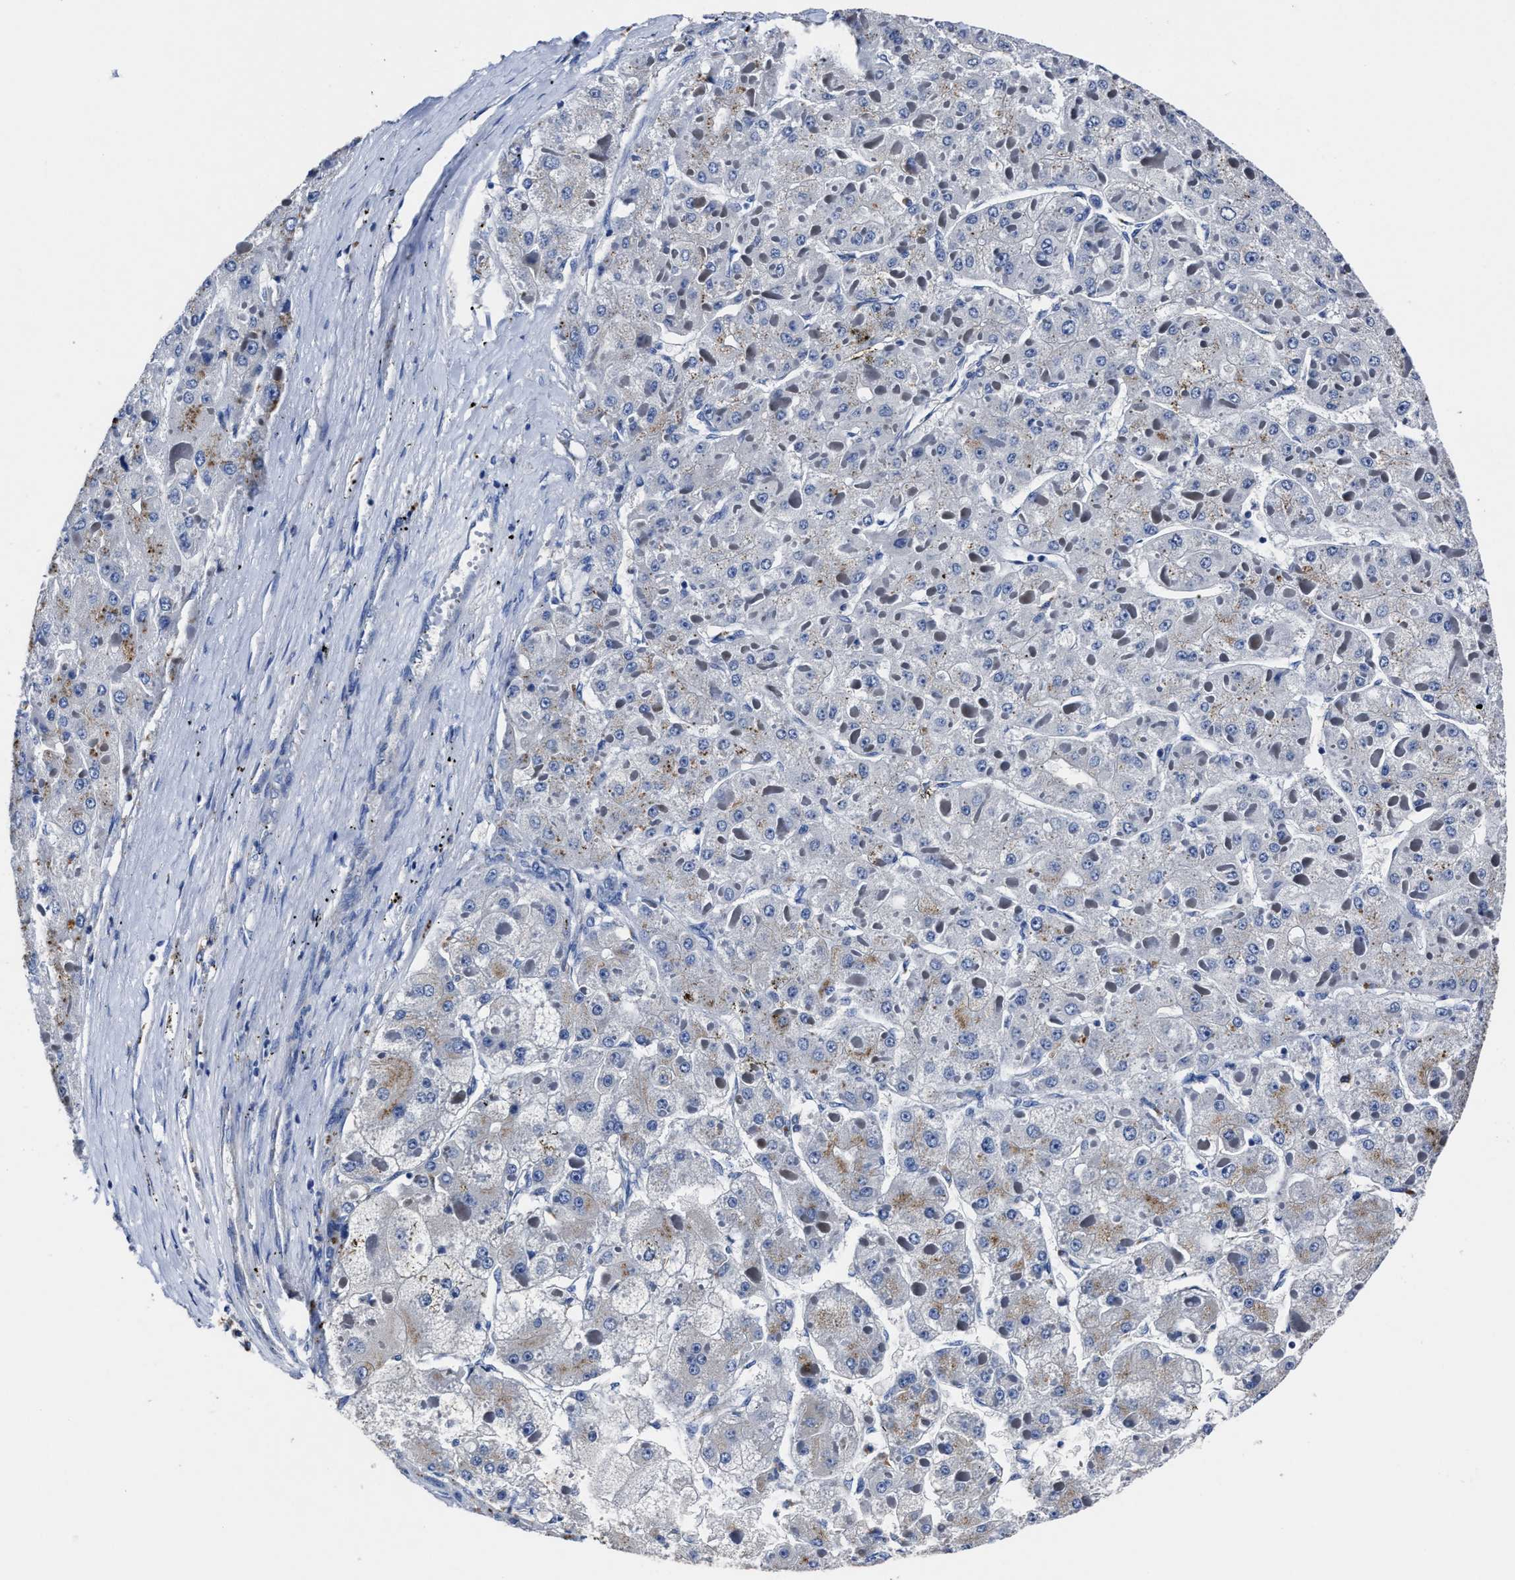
{"staining": {"intensity": "weak", "quantity": "<25%", "location": "cytoplasmic/membranous"}, "tissue": "liver cancer", "cell_type": "Tumor cells", "image_type": "cancer", "snomed": [{"axis": "morphology", "description": "Carcinoma, Hepatocellular, NOS"}, {"axis": "topography", "description": "Liver"}], "caption": "This is a photomicrograph of immunohistochemistry staining of liver cancer, which shows no expression in tumor cells.", "gene": "LAMTOR4", "patient": {"sex": "female", "age": 73}}